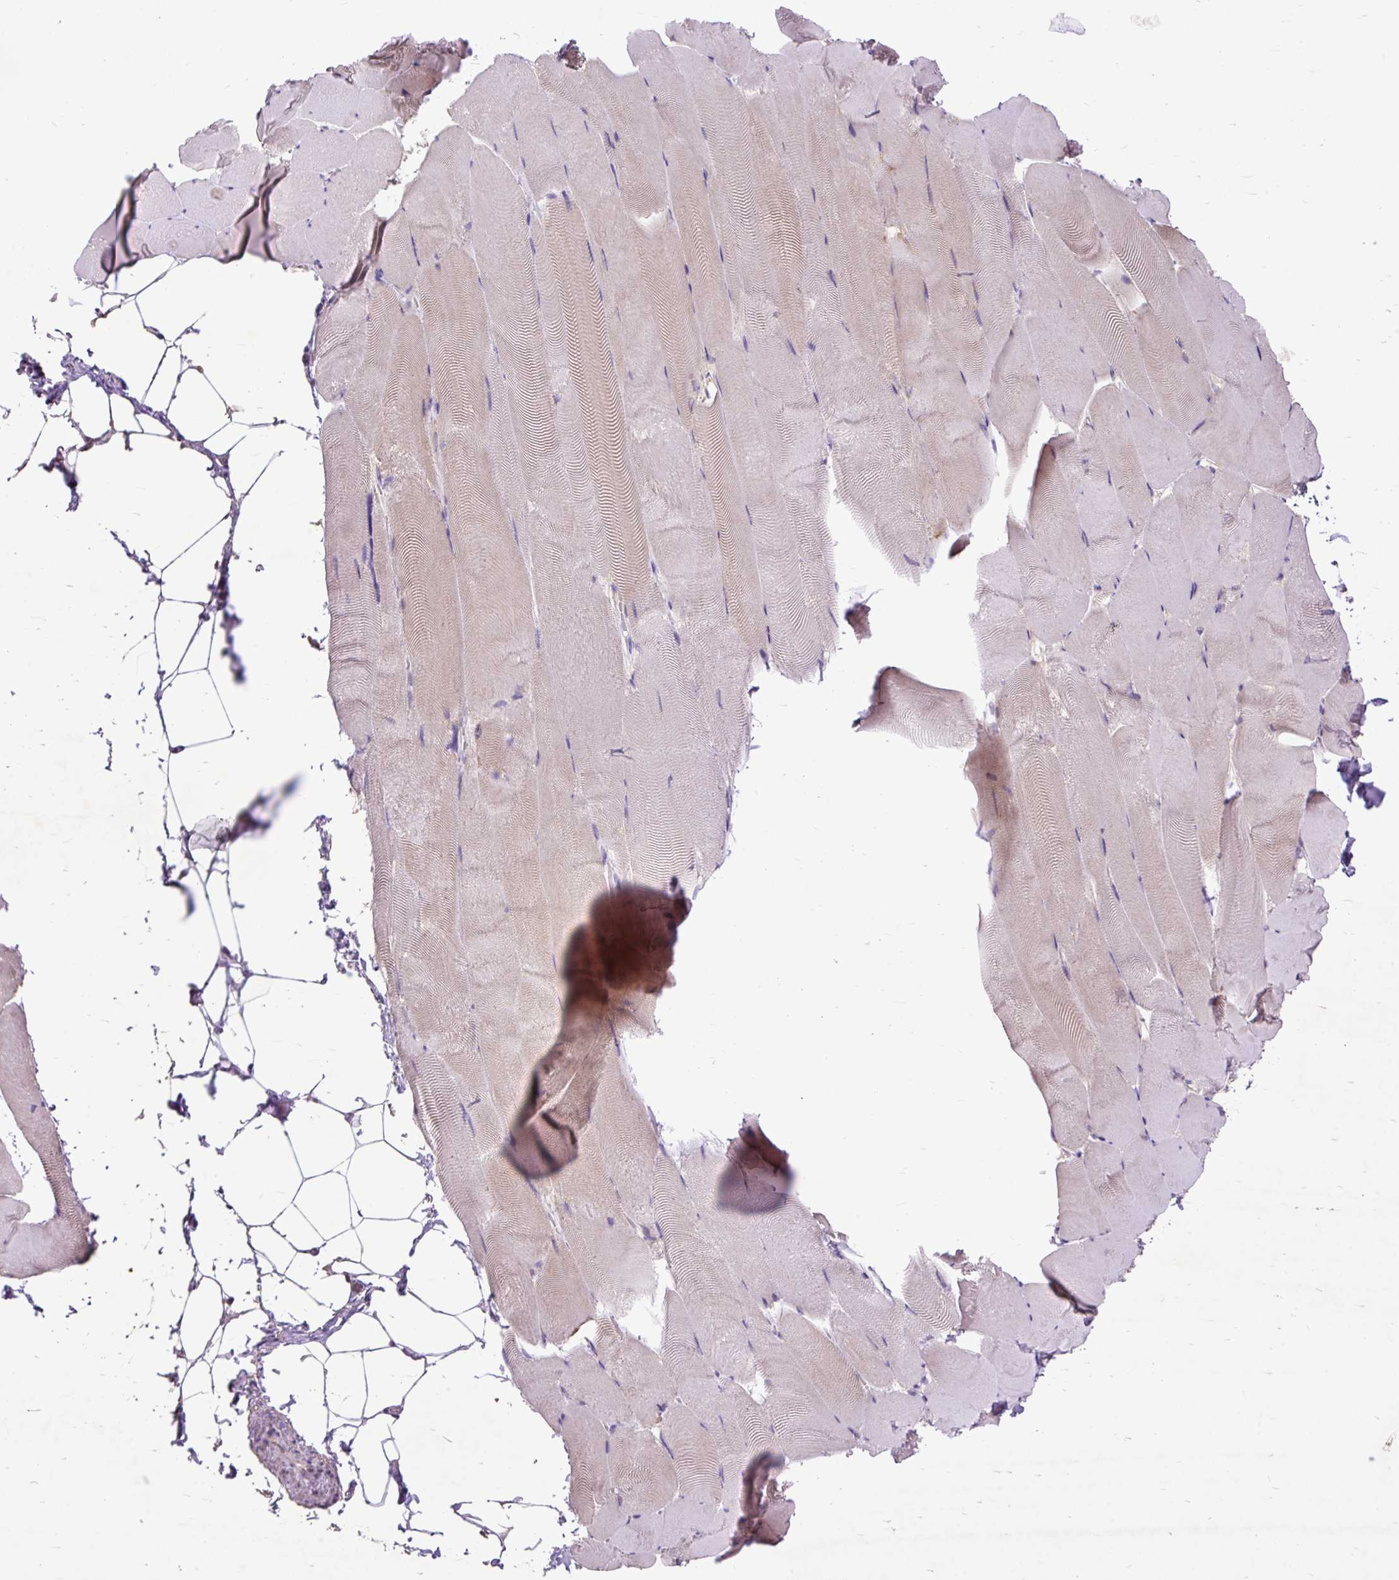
{"staining": {"intensity": "negative", "quantity": "none", "location": "none"}, "tissue": "skeletal muscle", "cell_type": "Myocytes", "image_type": "normal", "snomed": [{"axis": "morphology", "description": "Normal tissue, NOS"}, {"axis": "topography", "description": "Skeletal muscle"}], "caption": "Immunohistochemistry of benign human skeletal muscle shows no positivity in myocytes.", "gene": "TOMM40", "patient": {"sex": "female", "age": 64}}